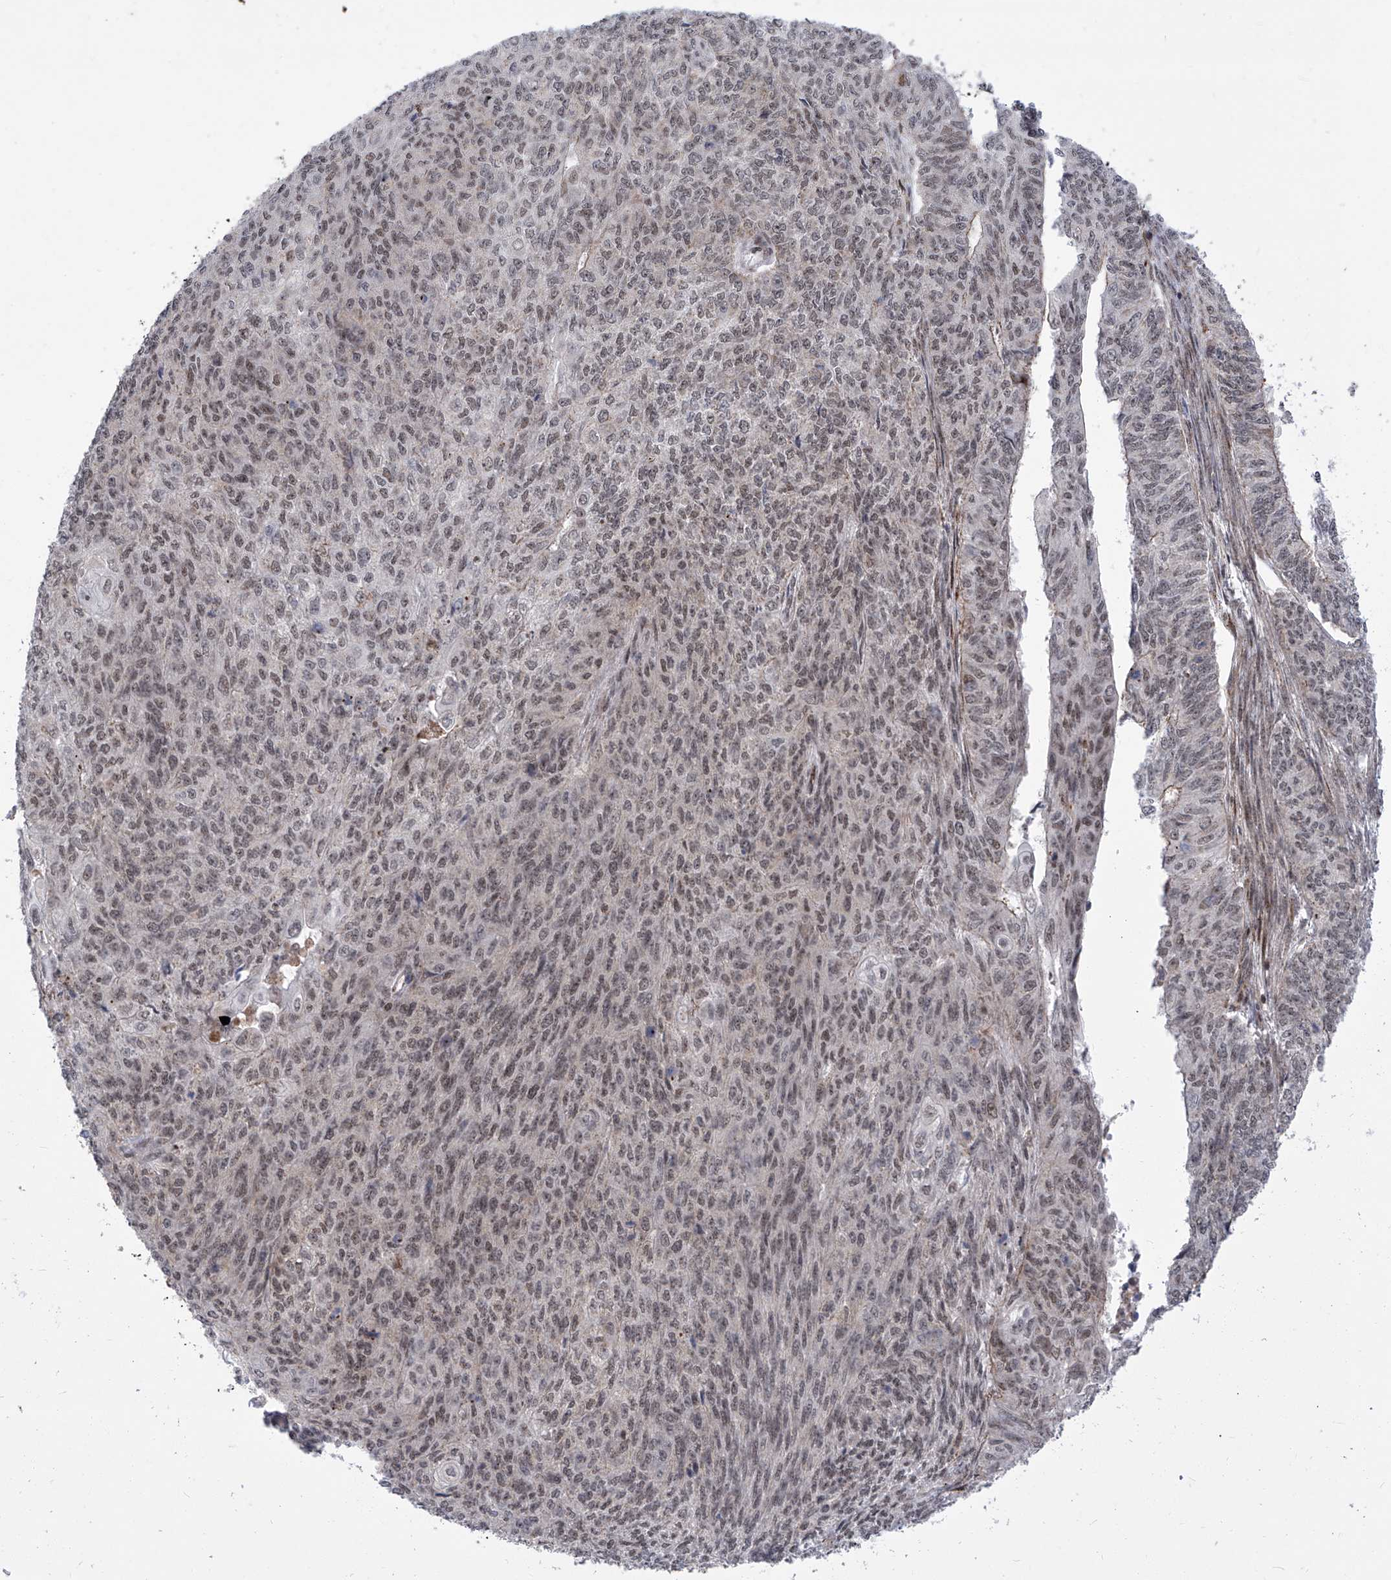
{"staining": {"intensity": "weak", "quantity": ">75%", "location": "nuclear"}, "tissue": "endometrial cancer", "cell_type": "Tumor cells", "image_type": "cancer", "snomed": [{"axis": "morphology", "description": "Adenocarcinoma, NOS"}, {"axis": "topography", "description": "Endometrium"}], "caption": "High-magnification brightfield microscopy of adenocarcinoma (endometrial) stained with DAB (3,3'-diaminobenzidine) (brown) and counterstained with hematoxylin (blue). tumor cells exhibit weak nuclear positivity is appreciated in approximately>75% of cells.", "gene": "CEP290", "patient": {"sex": "female", "age": 32}}